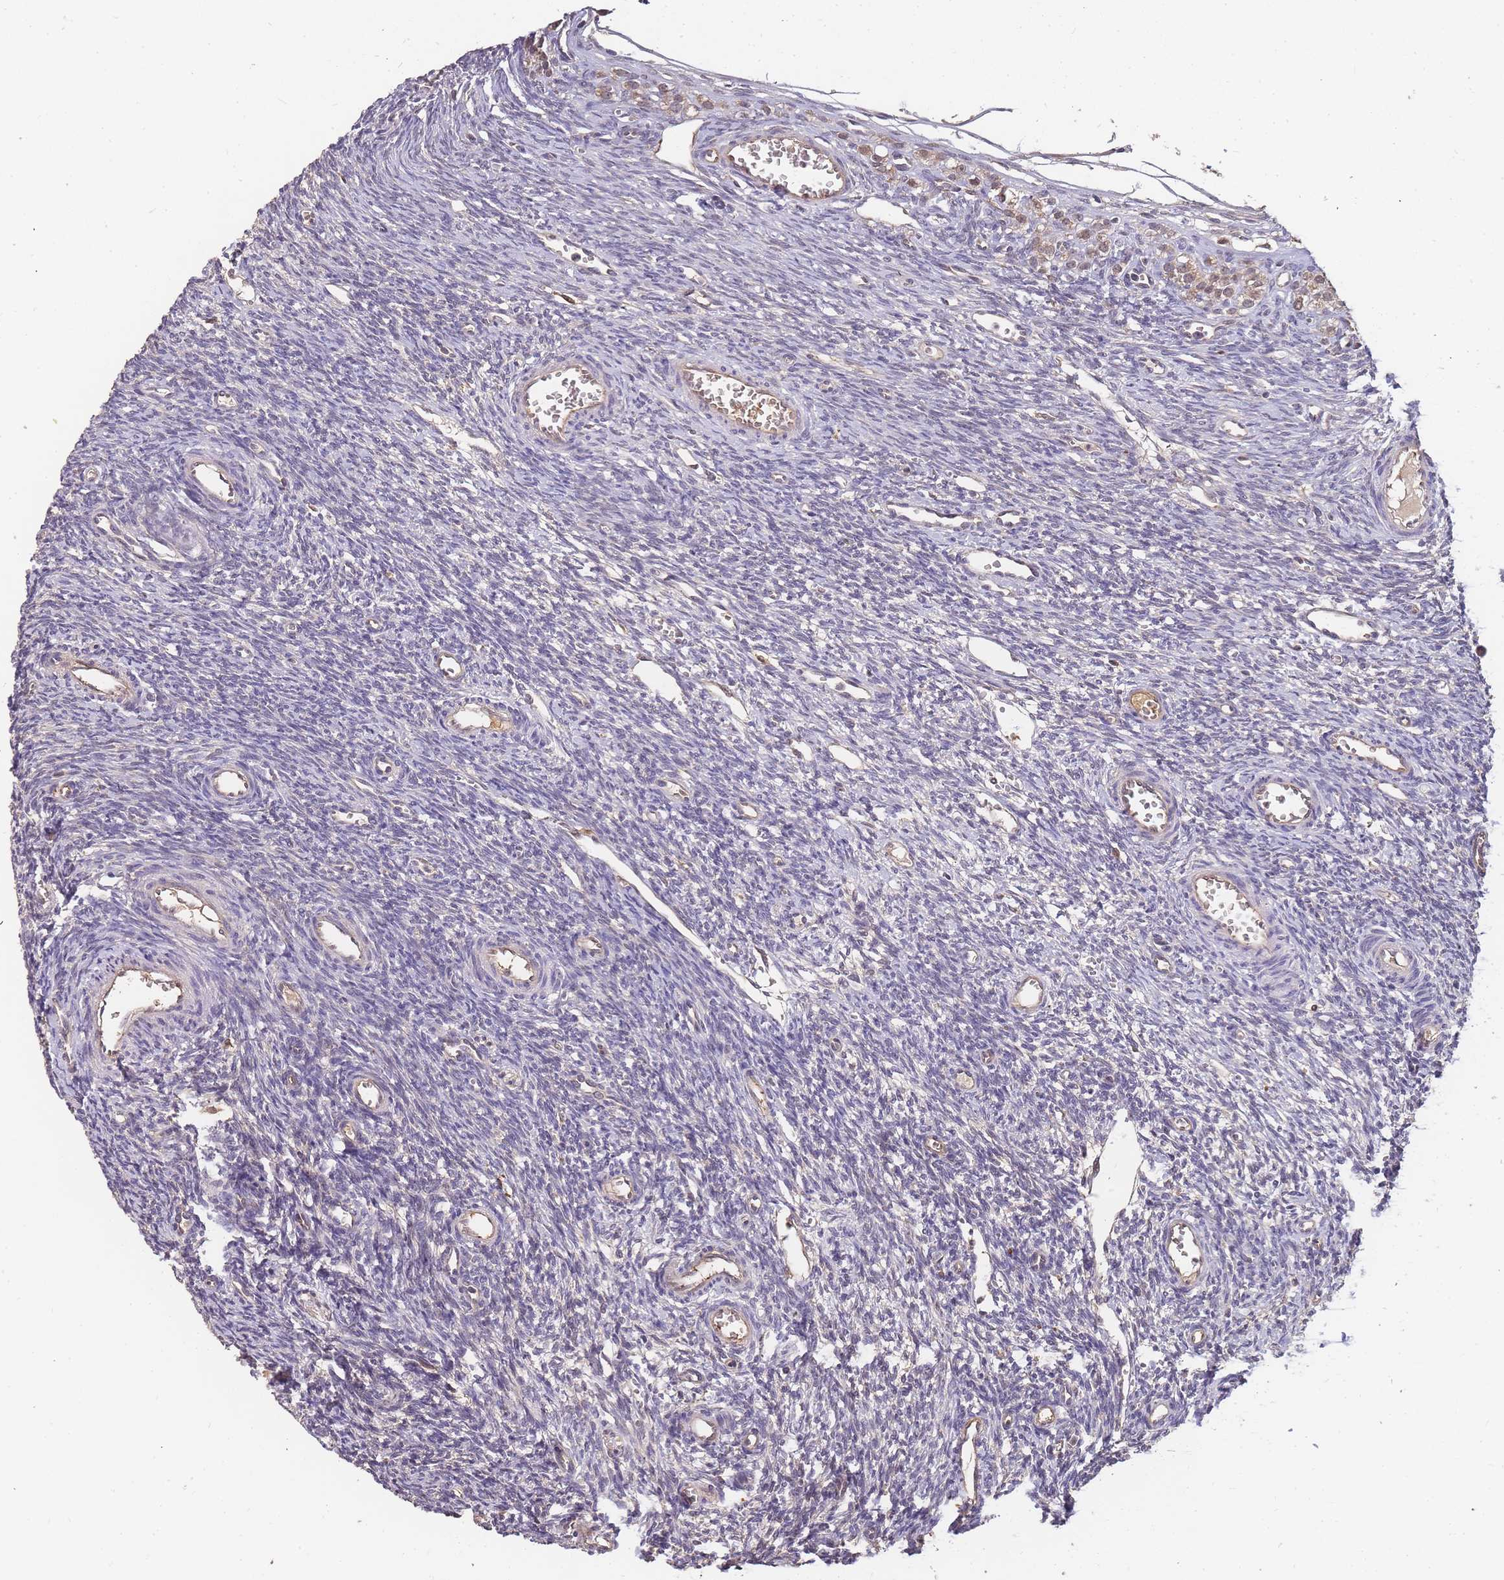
{"staining": {"intensity": "negative", "quantity": "none", "location": "none"}, "tissue": "ovary", "cell_type": "Ovarian stroma cells", "image_type": "normal", "snomed": [{"axis": "morphology", "description": "Normal tissue, NOS"}, {"axis": "topography", "description": "Ovary"}], "caption": "There is no significant positivity in ovarian stroma cells of ovary. The staining is performed using DAB brown chromogen with nuclei counter-stained in using hematoxylin.", "gene": "CDKN2AIPNL", "patient": {"sex": "female", "age": 39}}